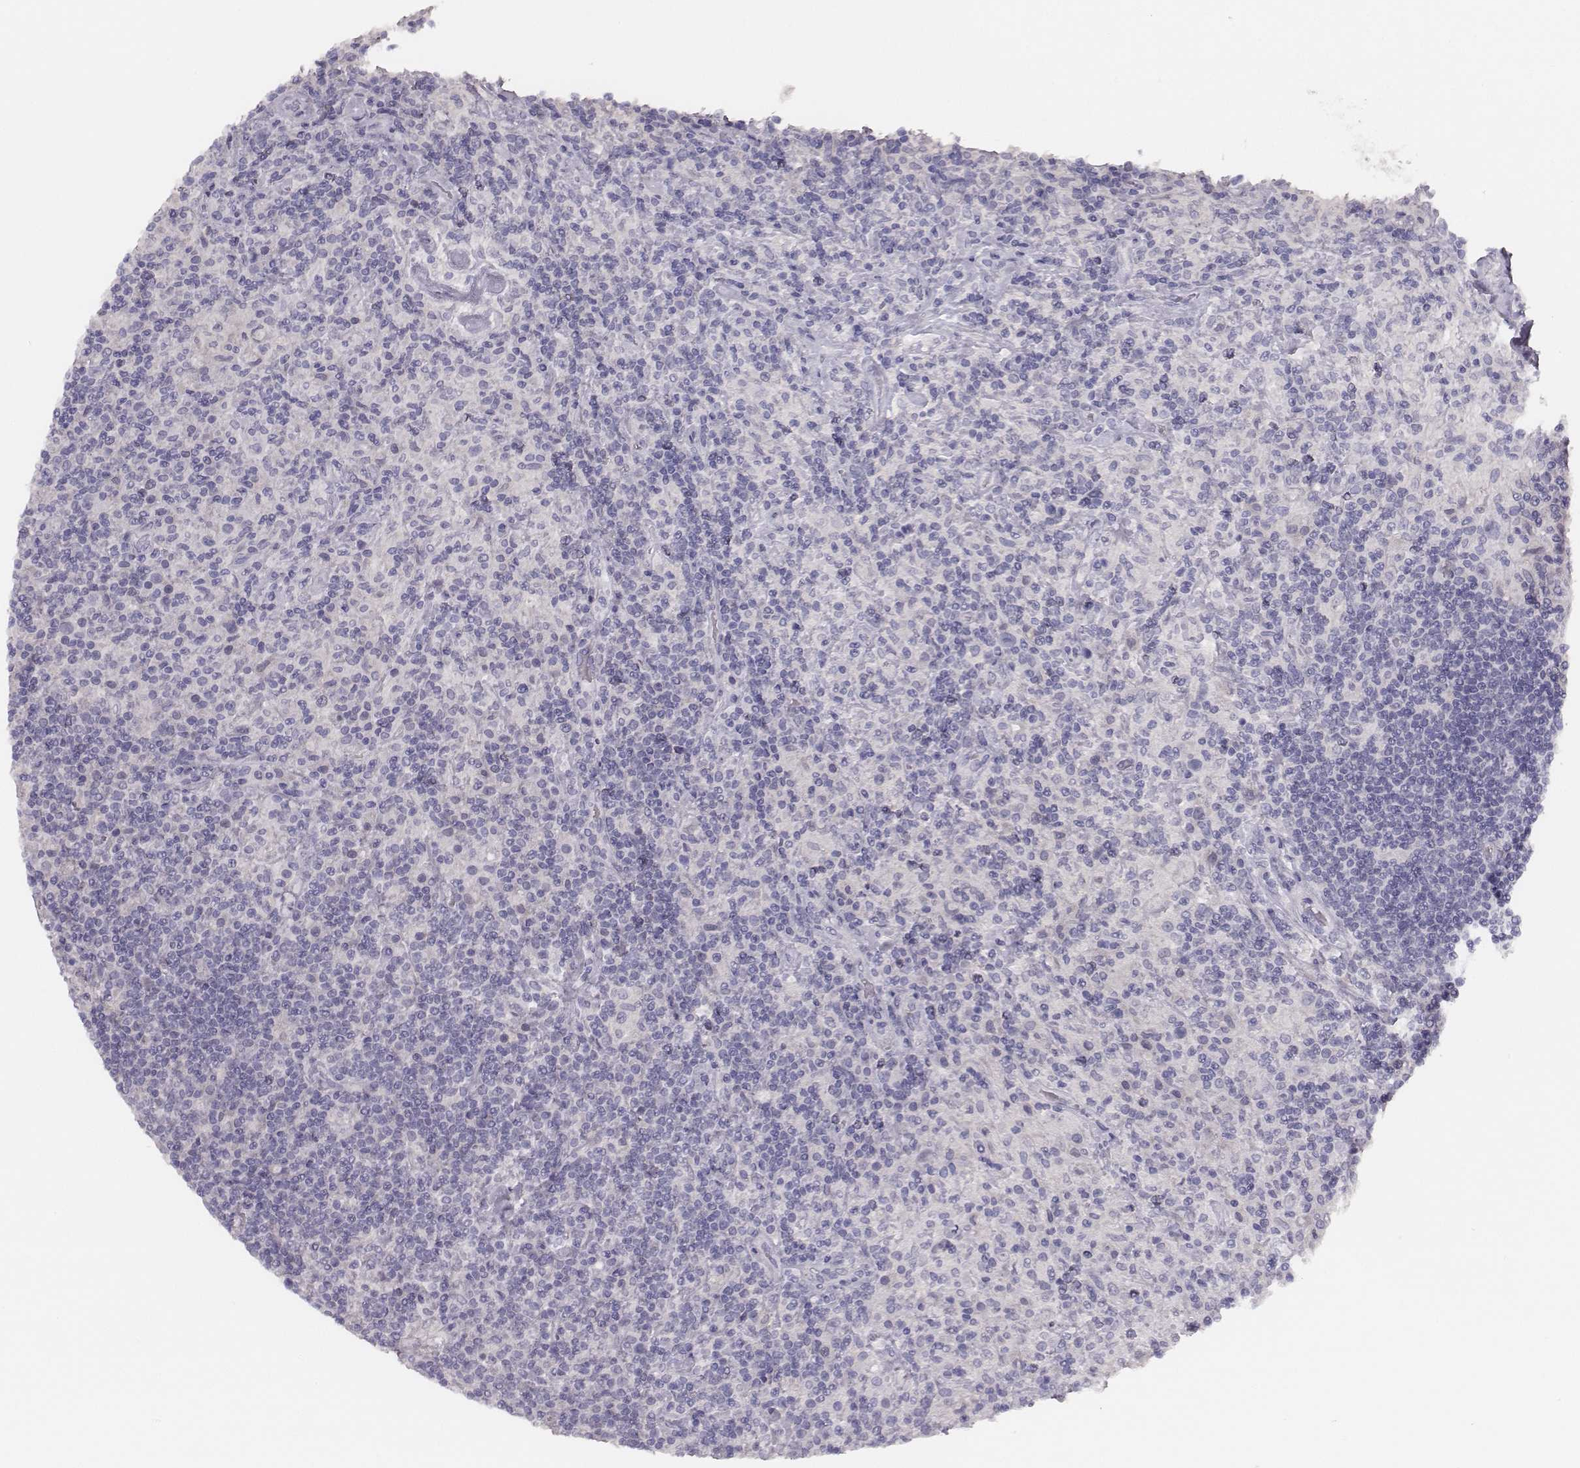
{"staining": {"intensity": "negative", "quantity": "none", "location": "none"}, "tissue": "lymphoma", "cell_type": "Tumor cells", "image_type": "cancer", "snomed": [{"axis": "morphology", "description": "Hodgkin's disease, NOS"}, {"axis": "topography", "description": "Lymph node"}], "caption": "The IHC histopathology image has no significant positivity in tumor cells of Hodgkin's disease tissue.", "gene": "MYH6", "patient": {"sex": "male", "age": 70}}